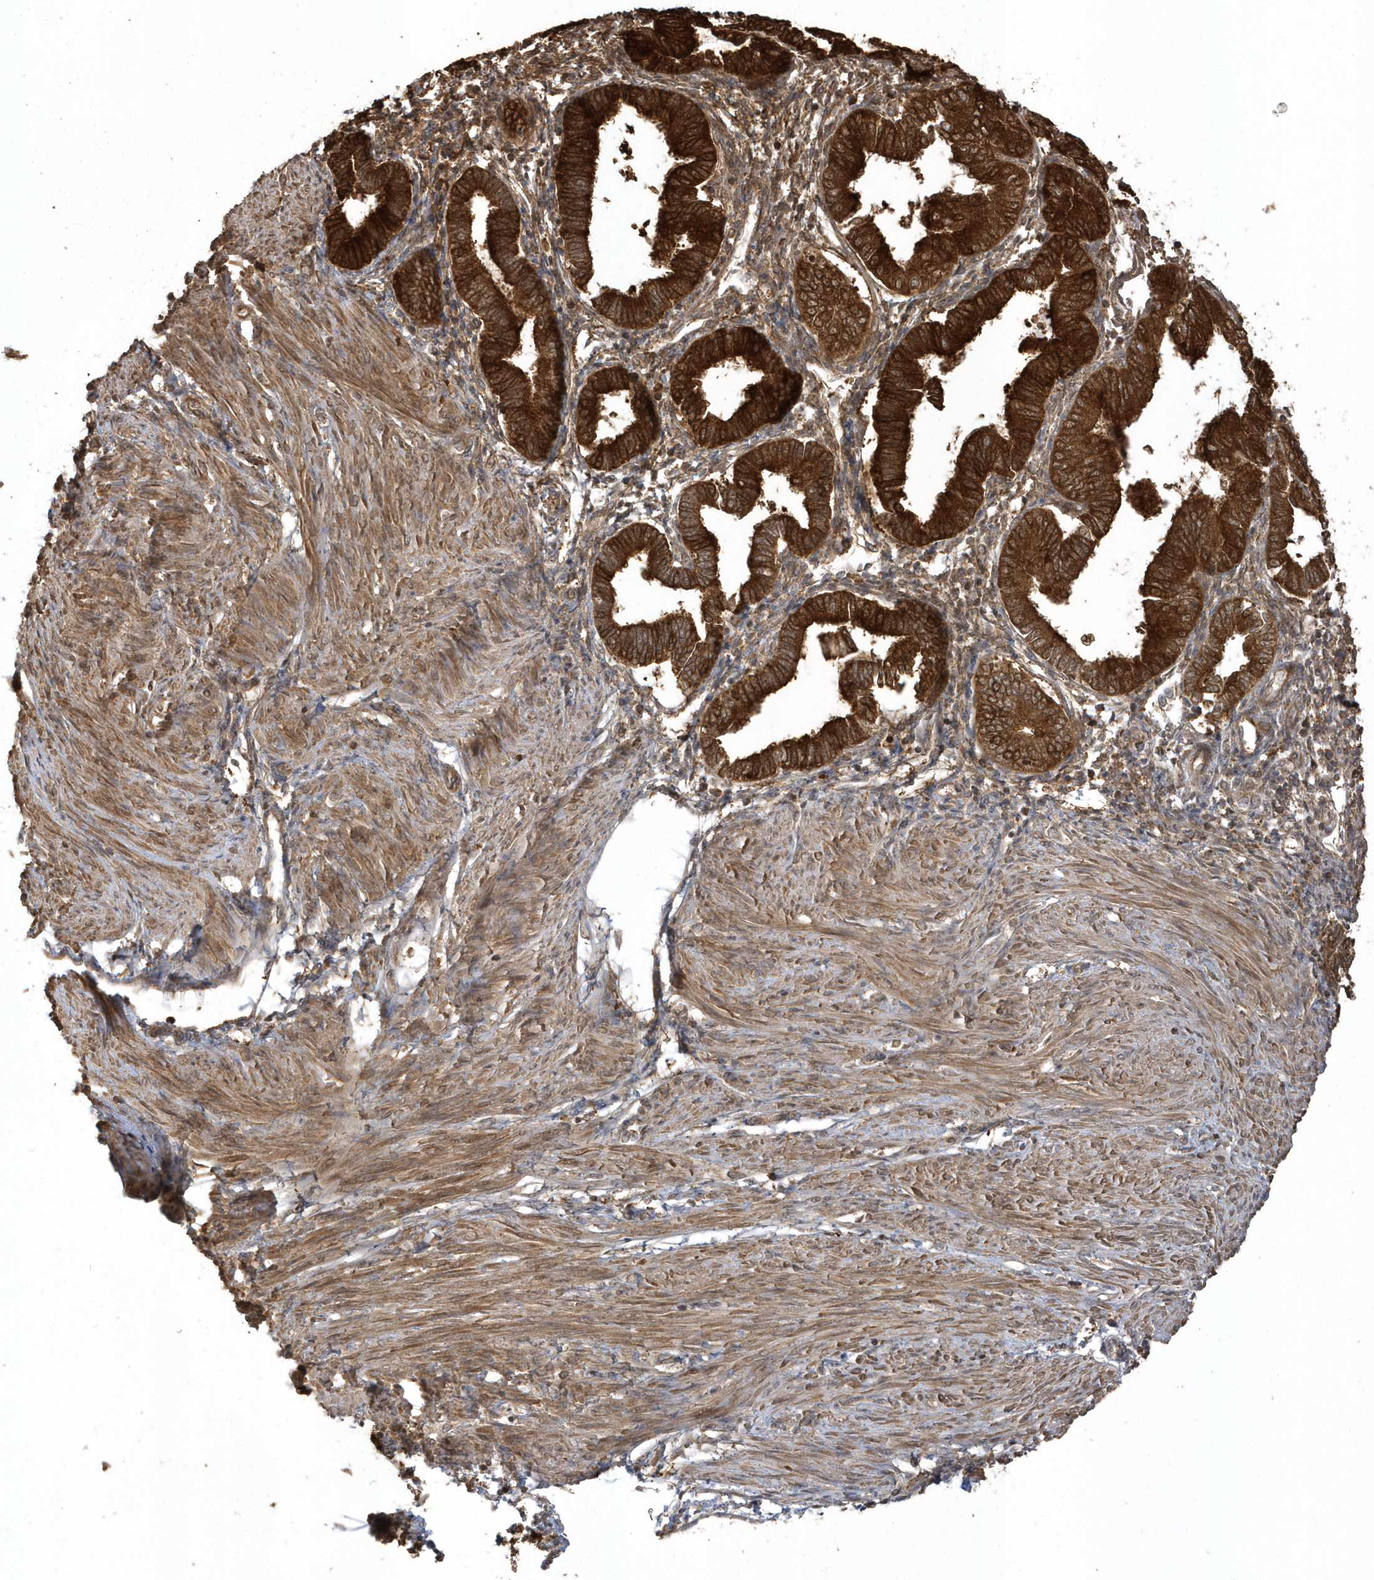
{"staining": {"intensity": "moderate", "quantity": ">75%", "location": "cytoplasmic/membranous"}, "tissue": "endometrium", "cell_type": "Cells in endometrial stroma", "image_type": "normal", "snomed": [{"axis": "morphology", "description": "Normal tissue, NOS"}, {"axis": "topography", "description": "Endometrium"}], "caption": "A brown stain highlights moderate cytoplasmic/membranous positivity of a protein in cells in endometrial stroma of benign endometrium. (brown staining indicates protein expression, while blue staining denotes nuclei).", "gene": "HNMT", "patient": {"sex": "female", "age": 53}}